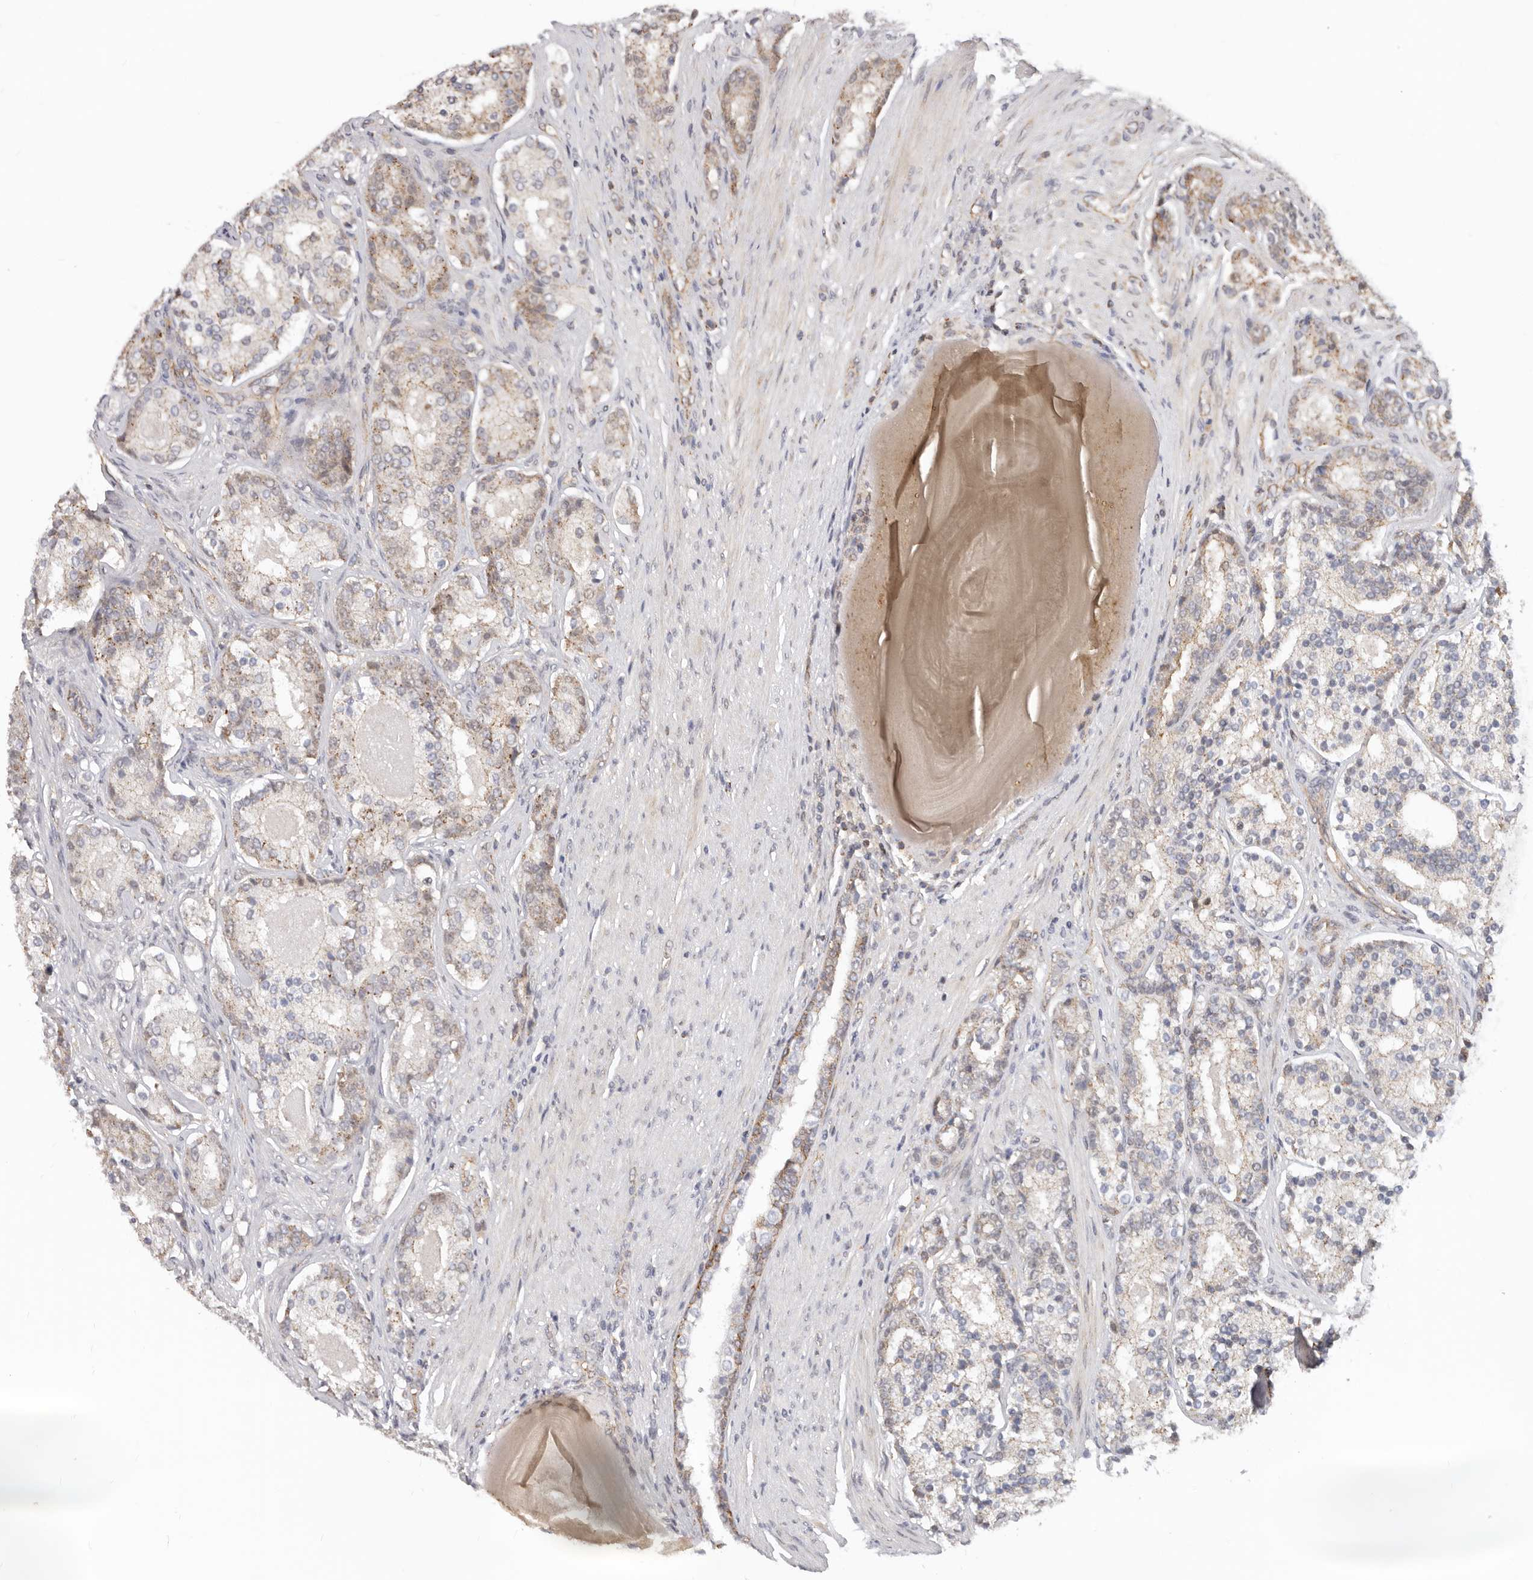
{"staining": {"intensity": "weak", "quantity": "25%-75%", "location": "cytoplasmic/membranous"}, "tissue": "prostate cancer", "cell_type": "Tumor cells", "image_type": "cancer", "snomed": [{"axis": "morphology", "description": "Adenocarcinoma, High grade"}, {"axis": "topography", "description": "Prostate"}], "caption": "Tumor cells show low levels of weak cytoplasmic/membranous expression in approximately 25%-75% of cells in prostate cancer.", "gene": "USP49", "patient": {"sex": "male", "age": 60}}